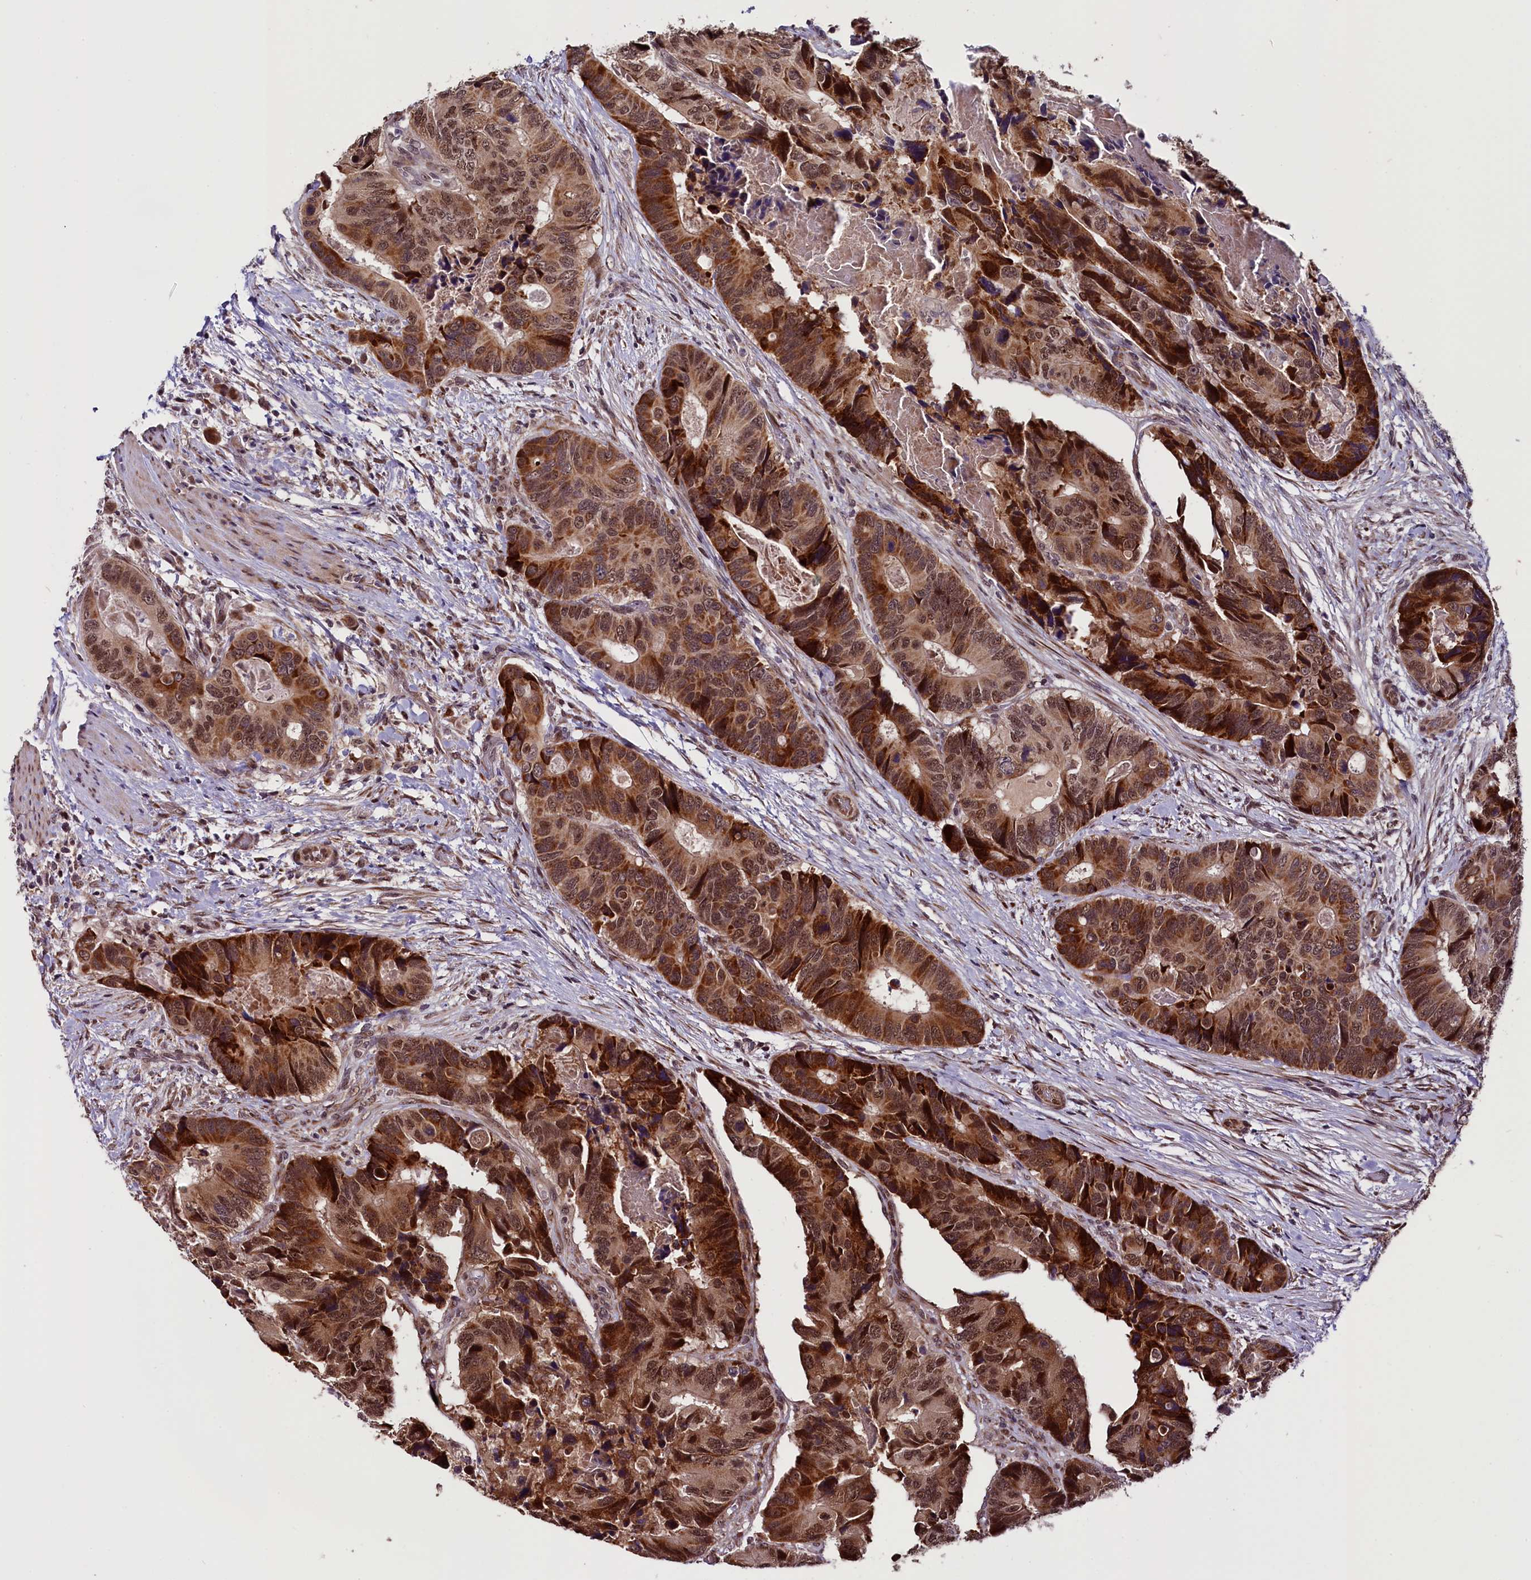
{"staining": {"intensity": "strong", "quantity": ">75%", "location": "cytoplasmic/membranous,nuclear"}, "tissue": "colorectal cancer", "cell_type": "Tumor cells", "image_type": "cancer", "snomed": [{"axis": "morphology", "description": "Adenocarcinoma, NOS"}, {"axis": "topography", "description": "Colon"}], "caption": "An image of human colorectal cancer stained for a protein exhibits strong cytoplasmic/membranous and nuclear brown staining in tumor cells. The staining is performed using DAB (3,3'-diaminobenzidine) brown chromogen to label protein expression. The nuclei are counter-stained blue using hematoxylin.", "gene": "RPUSD2", "patient": {"sex": "male", "age": 84}}